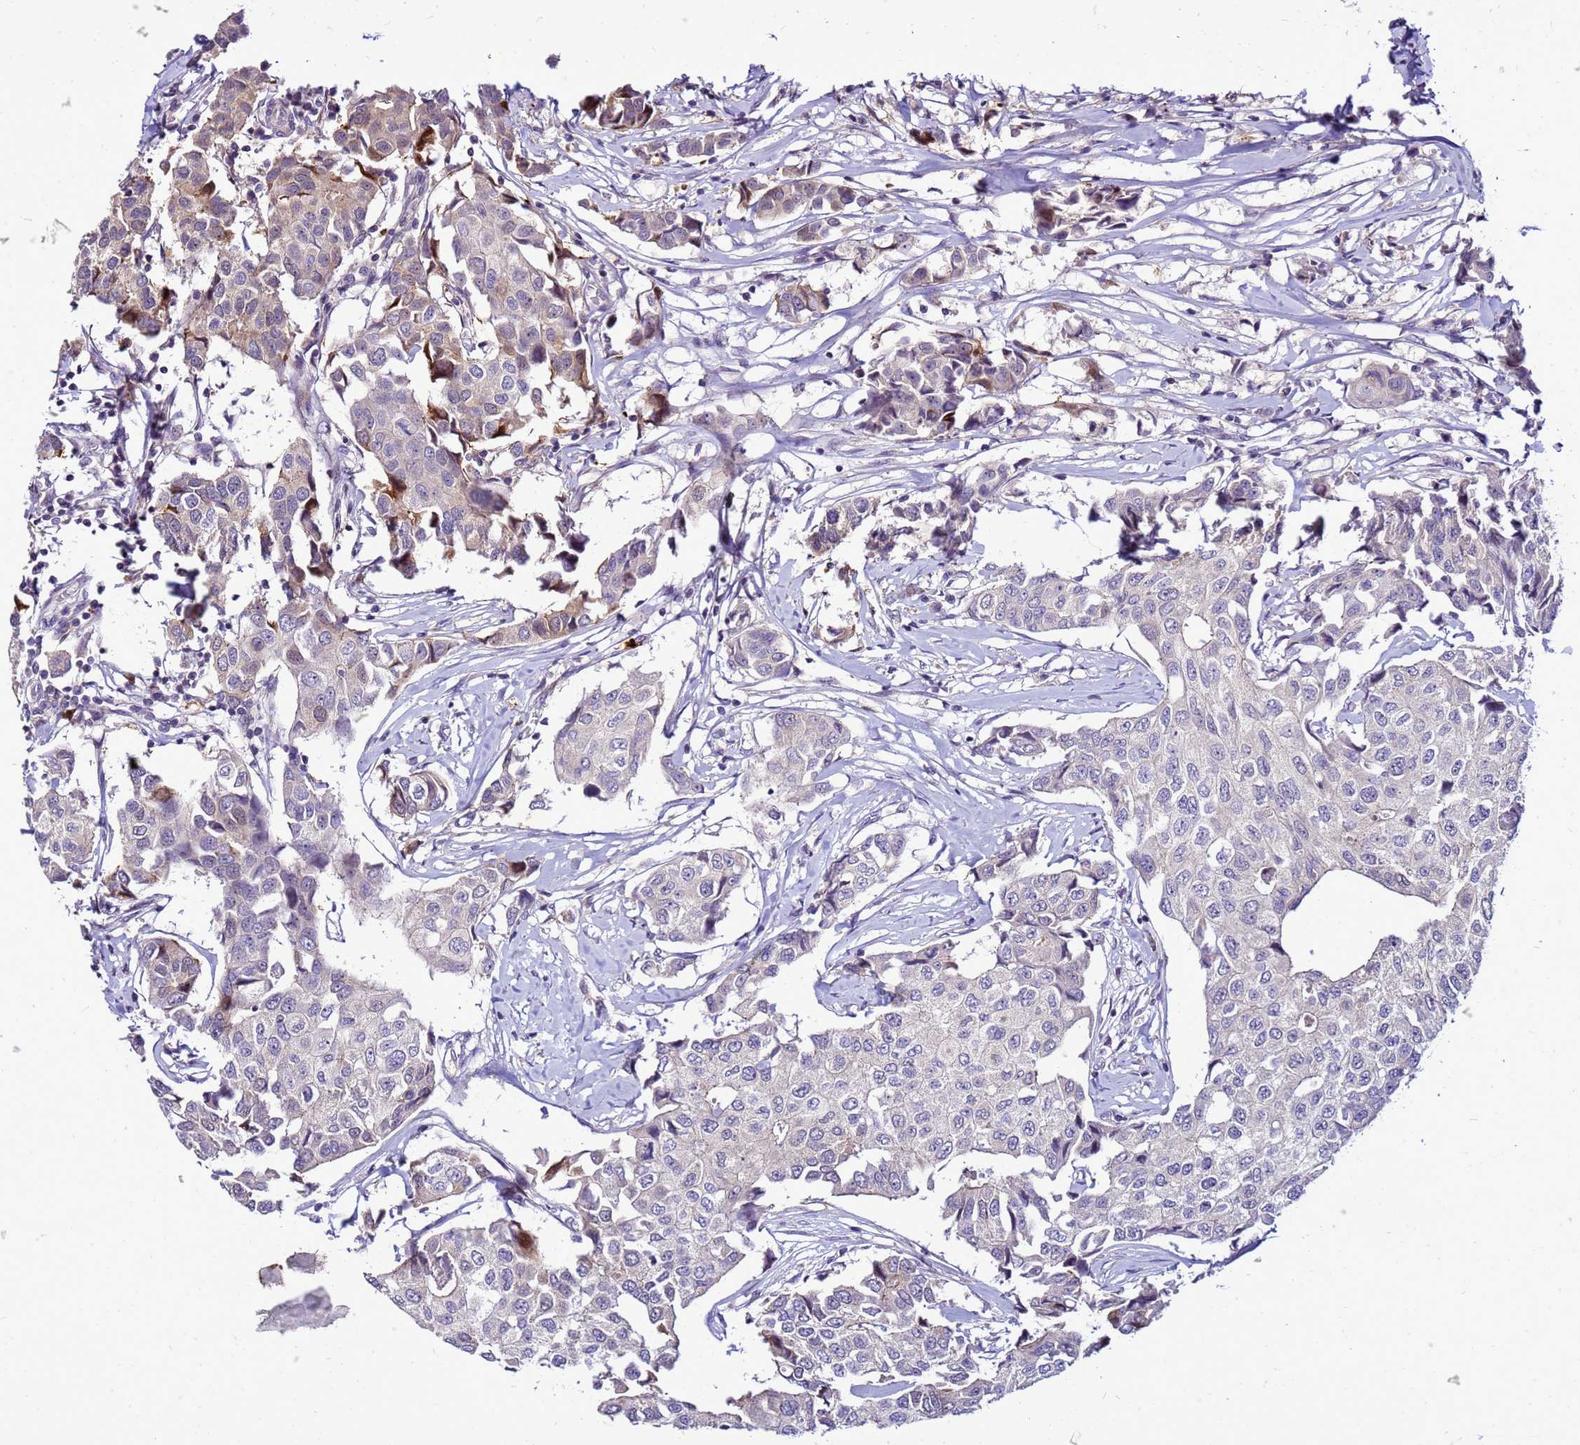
{"staining": {"intensity": "negative", "quantity": "none", "location": "none"}, "tissue": "breast cancer", "cell_type": "Tumor cells", "image_type": "cancer", "snomed": [{"axis": "morphology", "description": "Duct carcinoma"}, {"axis": "topography", "description": "Breast"}], "caption": "A photomicrograph of breast intraductal carcinoma stained for a protein displays no brown staining in tumor cells. (DAB immunohistochemistry with hematoxylin counter stain).", "gene": "VPS4B", "patient": {"sex": "female", "age": 80}}